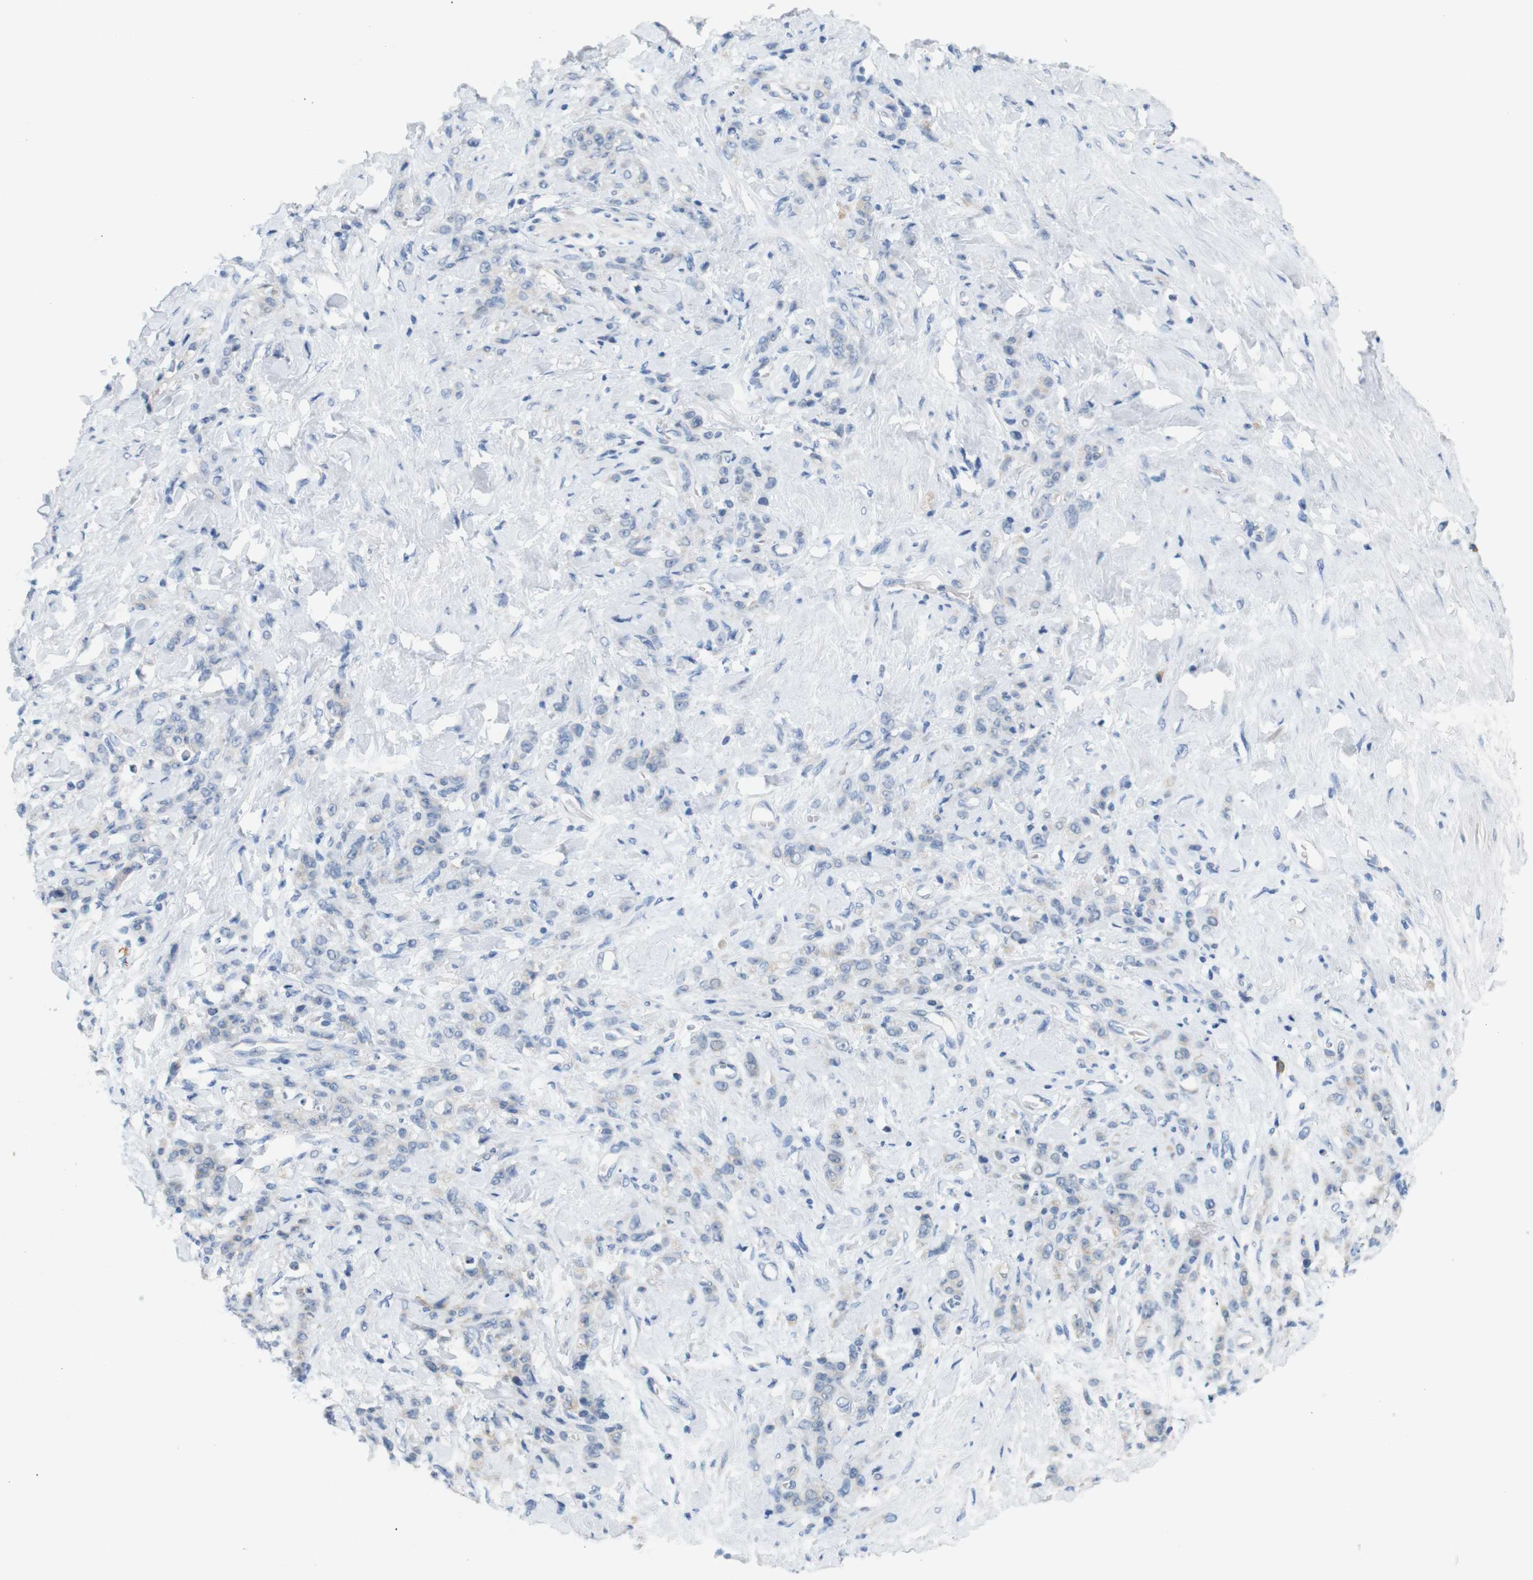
{"staining": {"intensity": "negative", "quantity": "none", "location": "none"}, "tissue": "stomach cancer", "cell_type": "Tumor cells", "image_type": "cancer", "snomed": [{"axis": "morphology", "description": "Adenocarcinoma, NOS"}, {"axis": "topography", "description": "Stomach"}], "caption": "An image of stomach cancer (adenocarcinoma) stained for a protein demonstrates no brown staining in tumor cells. (DAB immunohistochemistry (IHC), high magnification).", "gene": "LRRK2", "patient": {"sex": "male", "age": 82}}